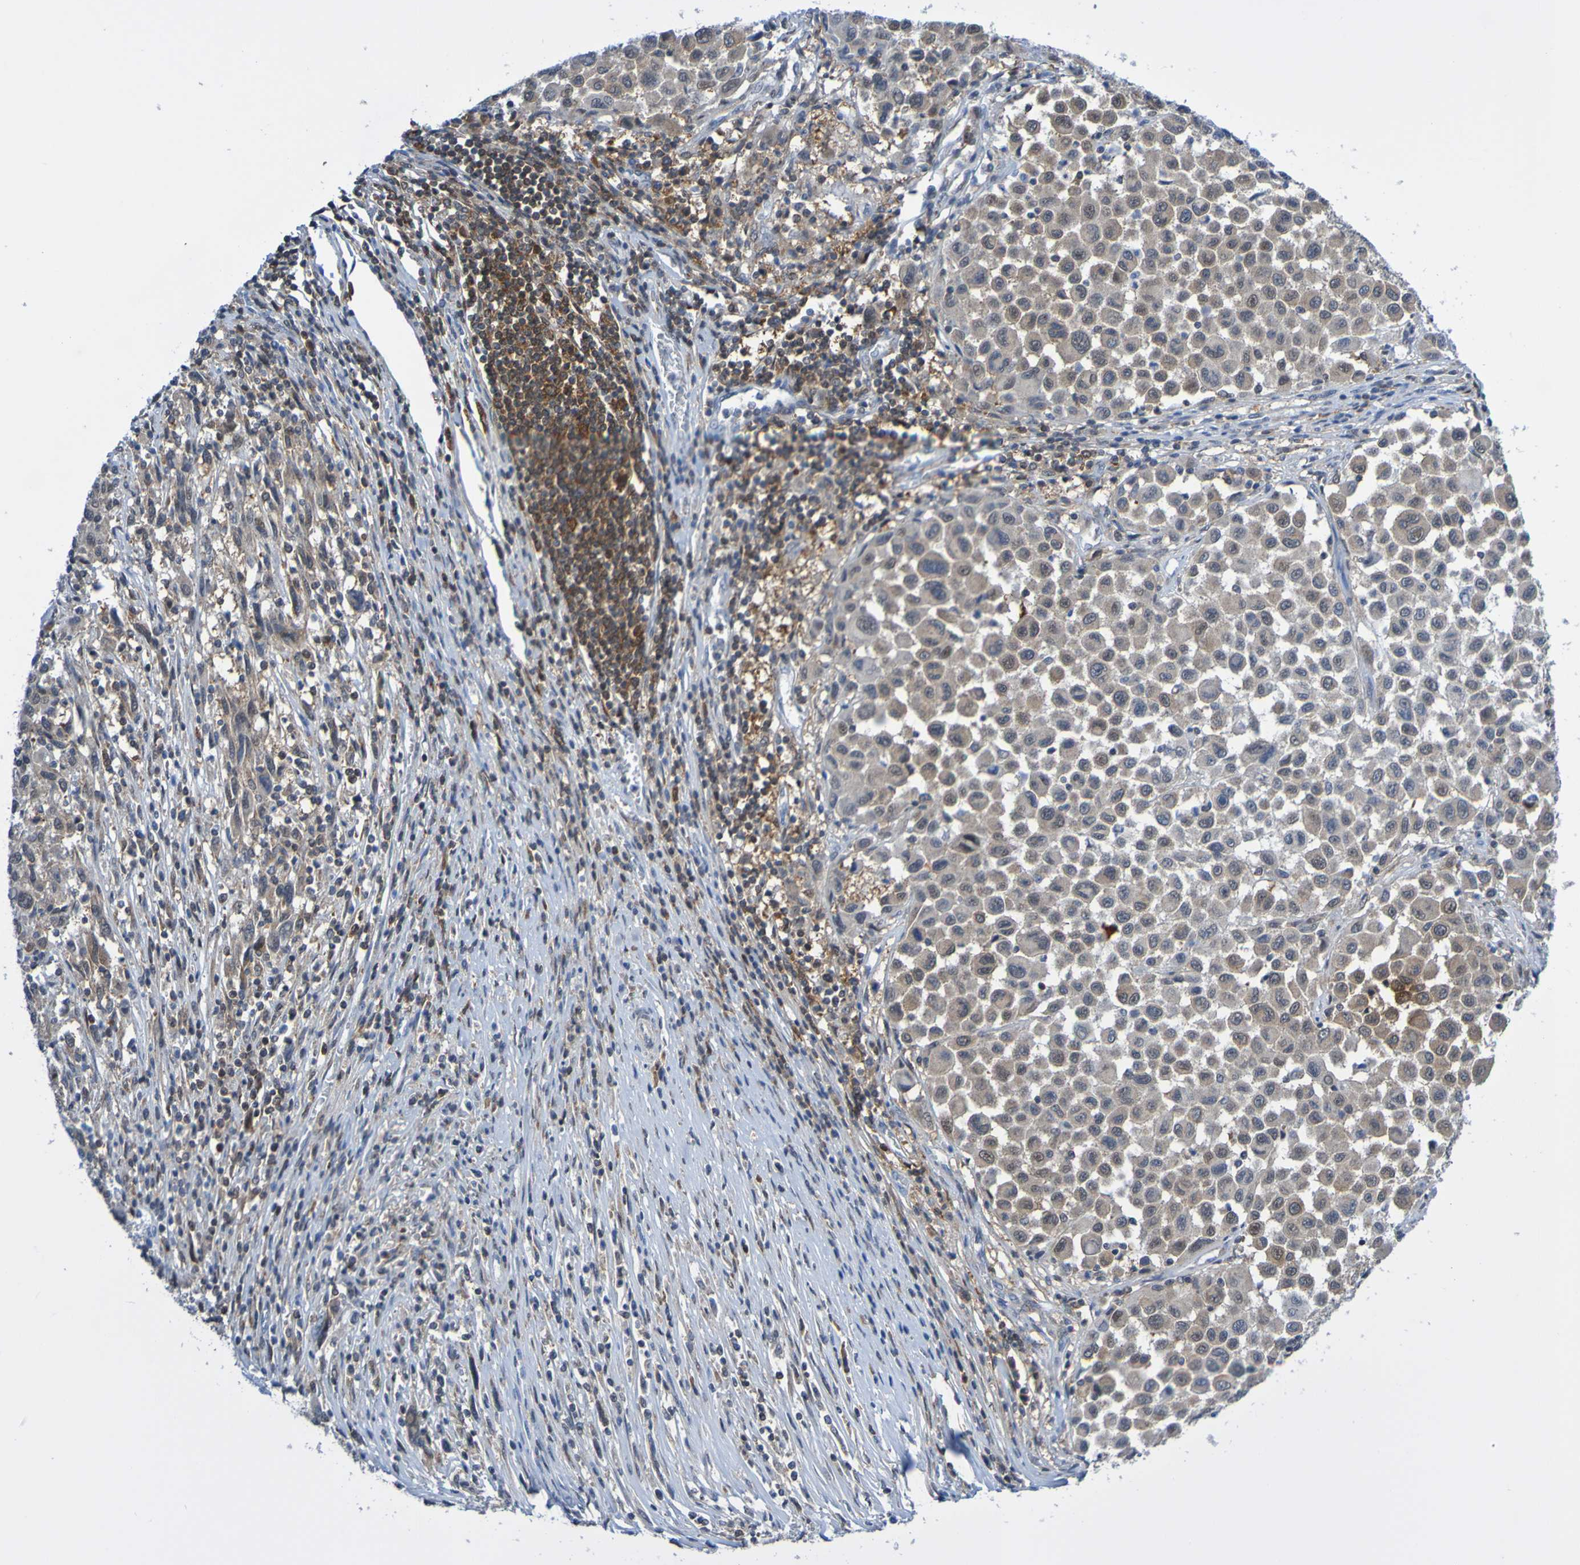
{"staining": {"intensity": "weak", "quantity": ">75%", "location": "cytoplasmic/membranous"}, "tissue": "melanoma", "cell_type": "Tumor cells", "image_type": "cancer", "snomed": [{"axis": "morphology", "description": "Malignant melanoma, Metastatic site"}, {"axis": "topography", "description": "Lymph node"}], "caption": "Human malignant melanoma (metastatic site) stained with a protein marker demonstrates weak staining in tumor cells.", "gene": "ATIC", "patient": {"sex": "male", "age": 61}}